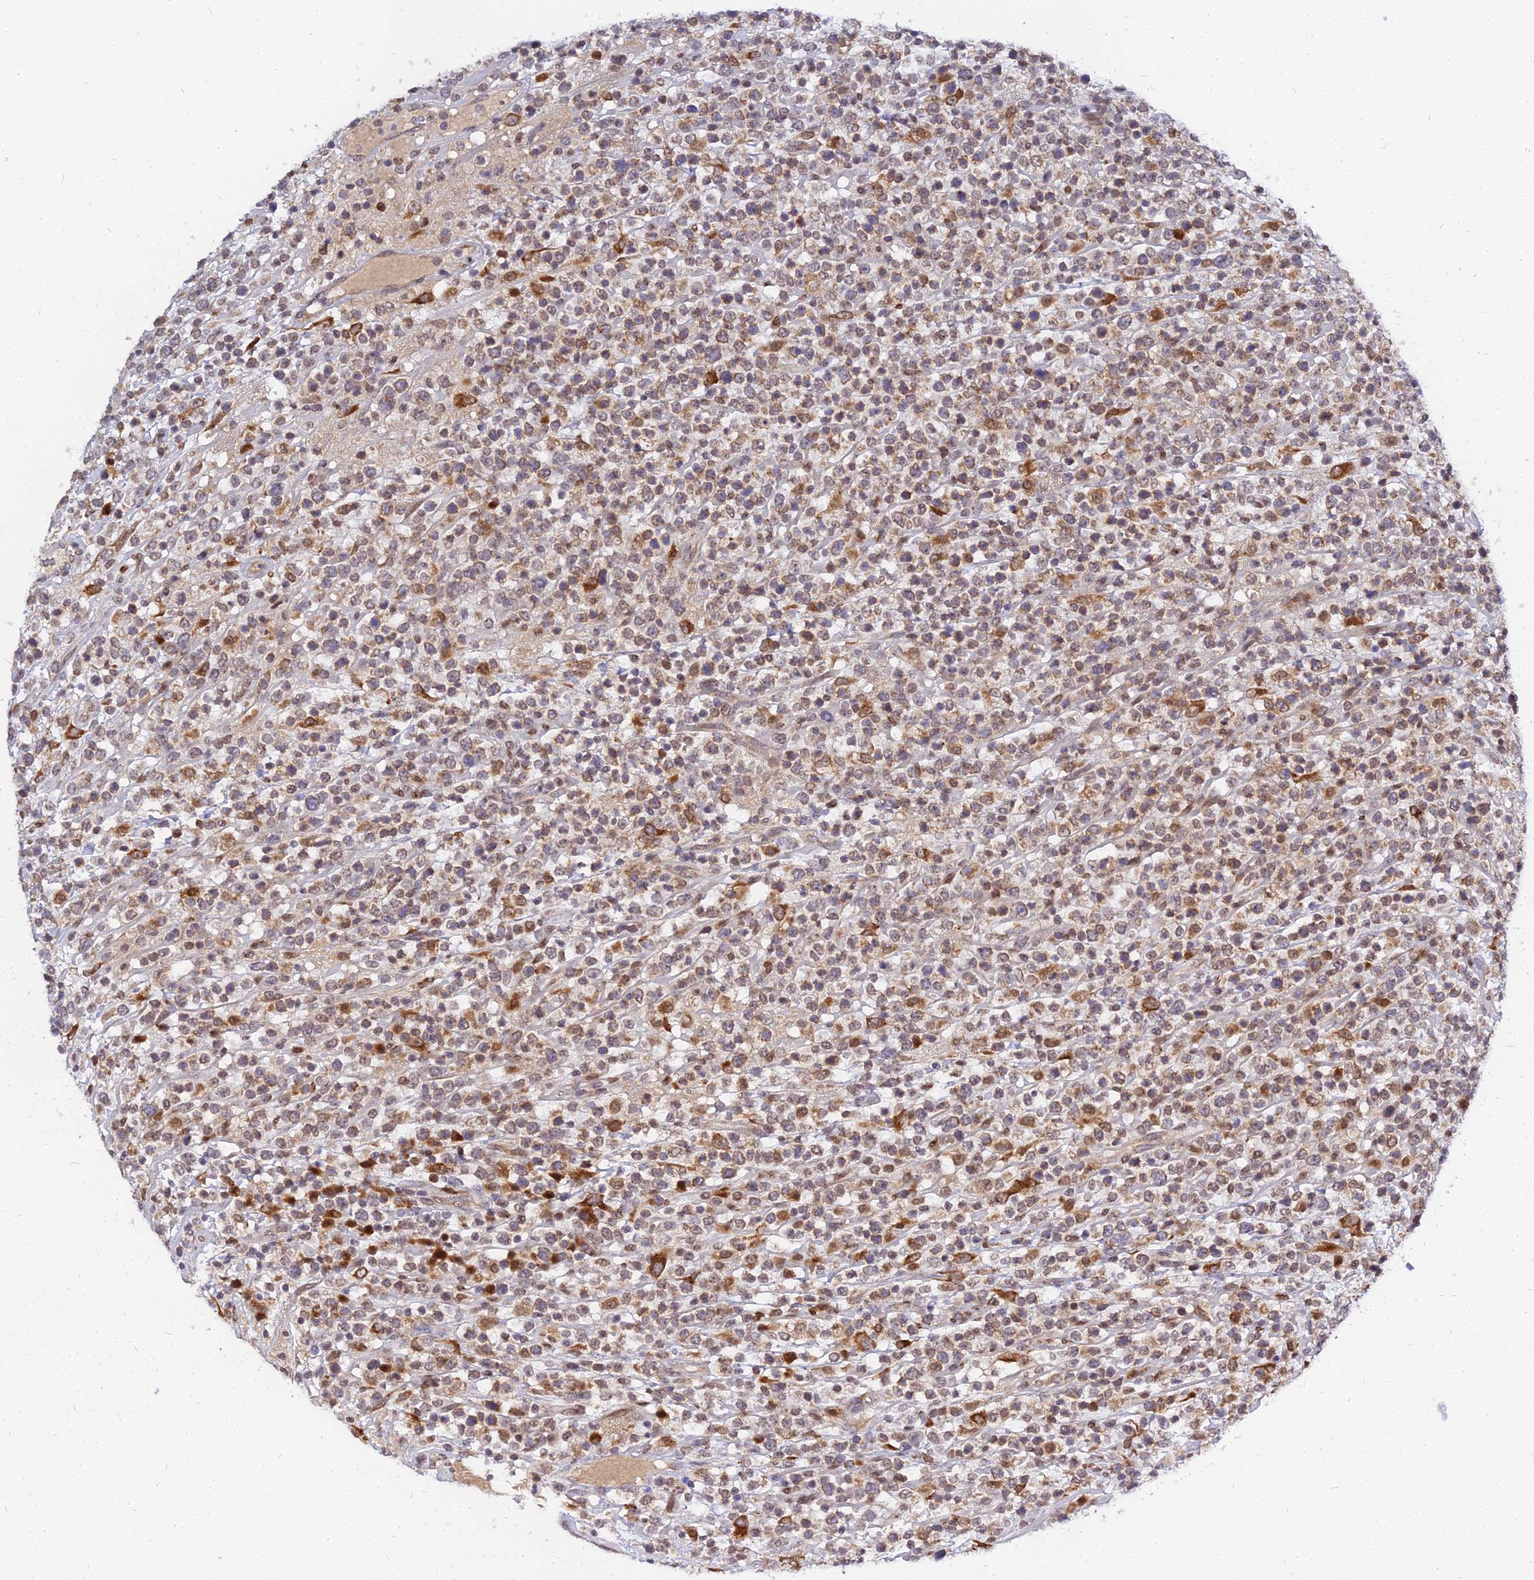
{"staining": {"intensity": "moderate", "quantity": ">75%", "location": "cytoplasmic/membranous"}, "tissue": "lymphoma", "cell_type": "Tumor cells", "image_type": "cancer", "snomed": [{"axis": "morphology", "description": "Malignant lymphoma, non-Hodgkin's type, High grade"}, {"axis": "topography", "description": "Colon"}], "caption": "Moderate cytoplasmic/membranous protein staining is seen in about >75% of tumor cells in lymphoma.", "gene": "RNF121", "patient": {"sex": "female", "age": 53}}